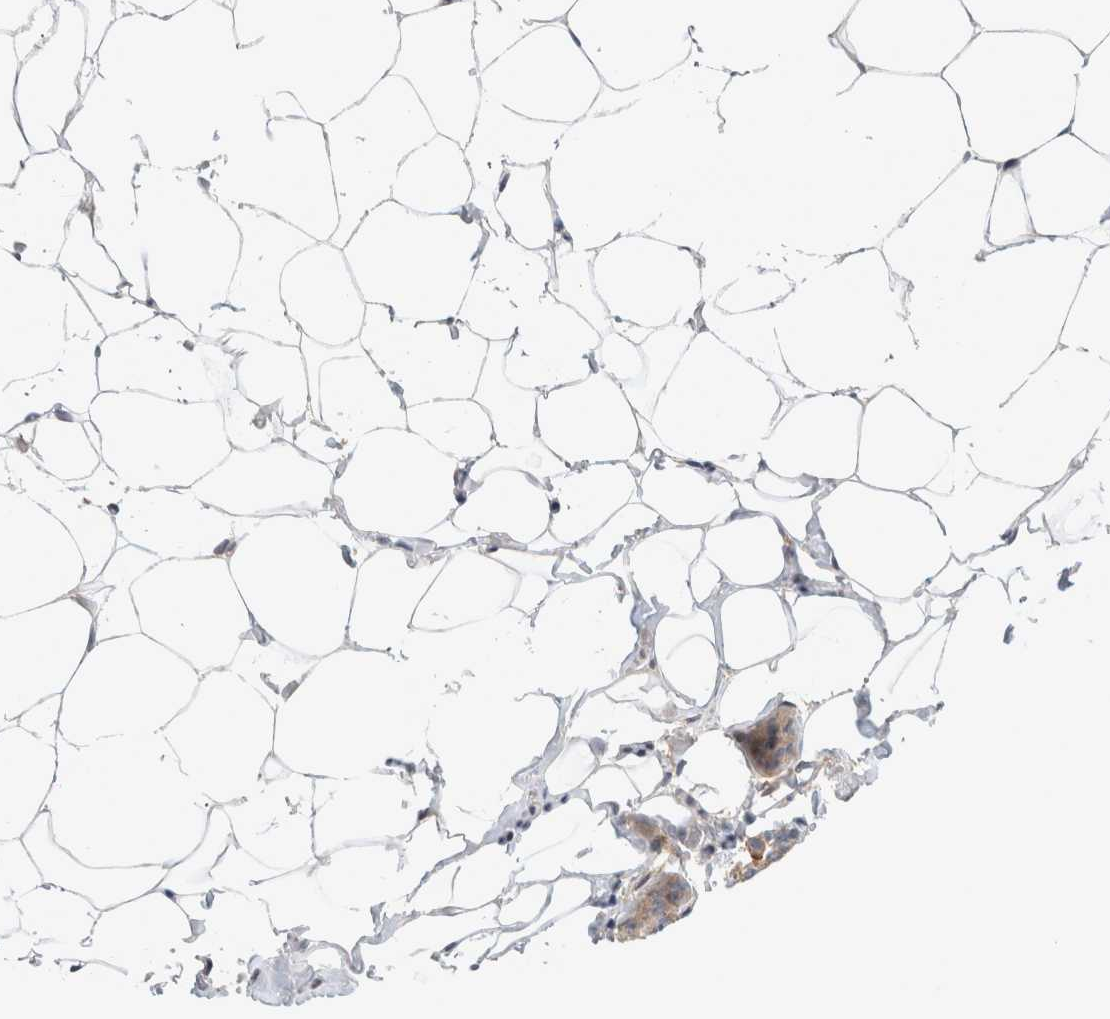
{"staining": {"intensity": "negative", "quantity": "none", "location": "none"}, "tissue": "adipose tissue", "cell_type": "Adipocytes", "image_type": "normal", "snomed": [{"axis": "morphology", "description": "Normal tissue, NOS"}, {"axis": "morphology", "description": "Fibrosis, NOS"}, {"axis": "topography", "description": "Breast"}, {"axis": "topography", "description": "Adipose tissue"}], "caption": "Adipocytes show no significant positivity in normal adipose tissue. The staining was performed using DAB to visualize the protein expression in brown, while the nuclei were stained in blue with hematoxylin (Magnification: 20x).", "gene": "TCF4", "patient": {"sex": "female", "age": 39}}